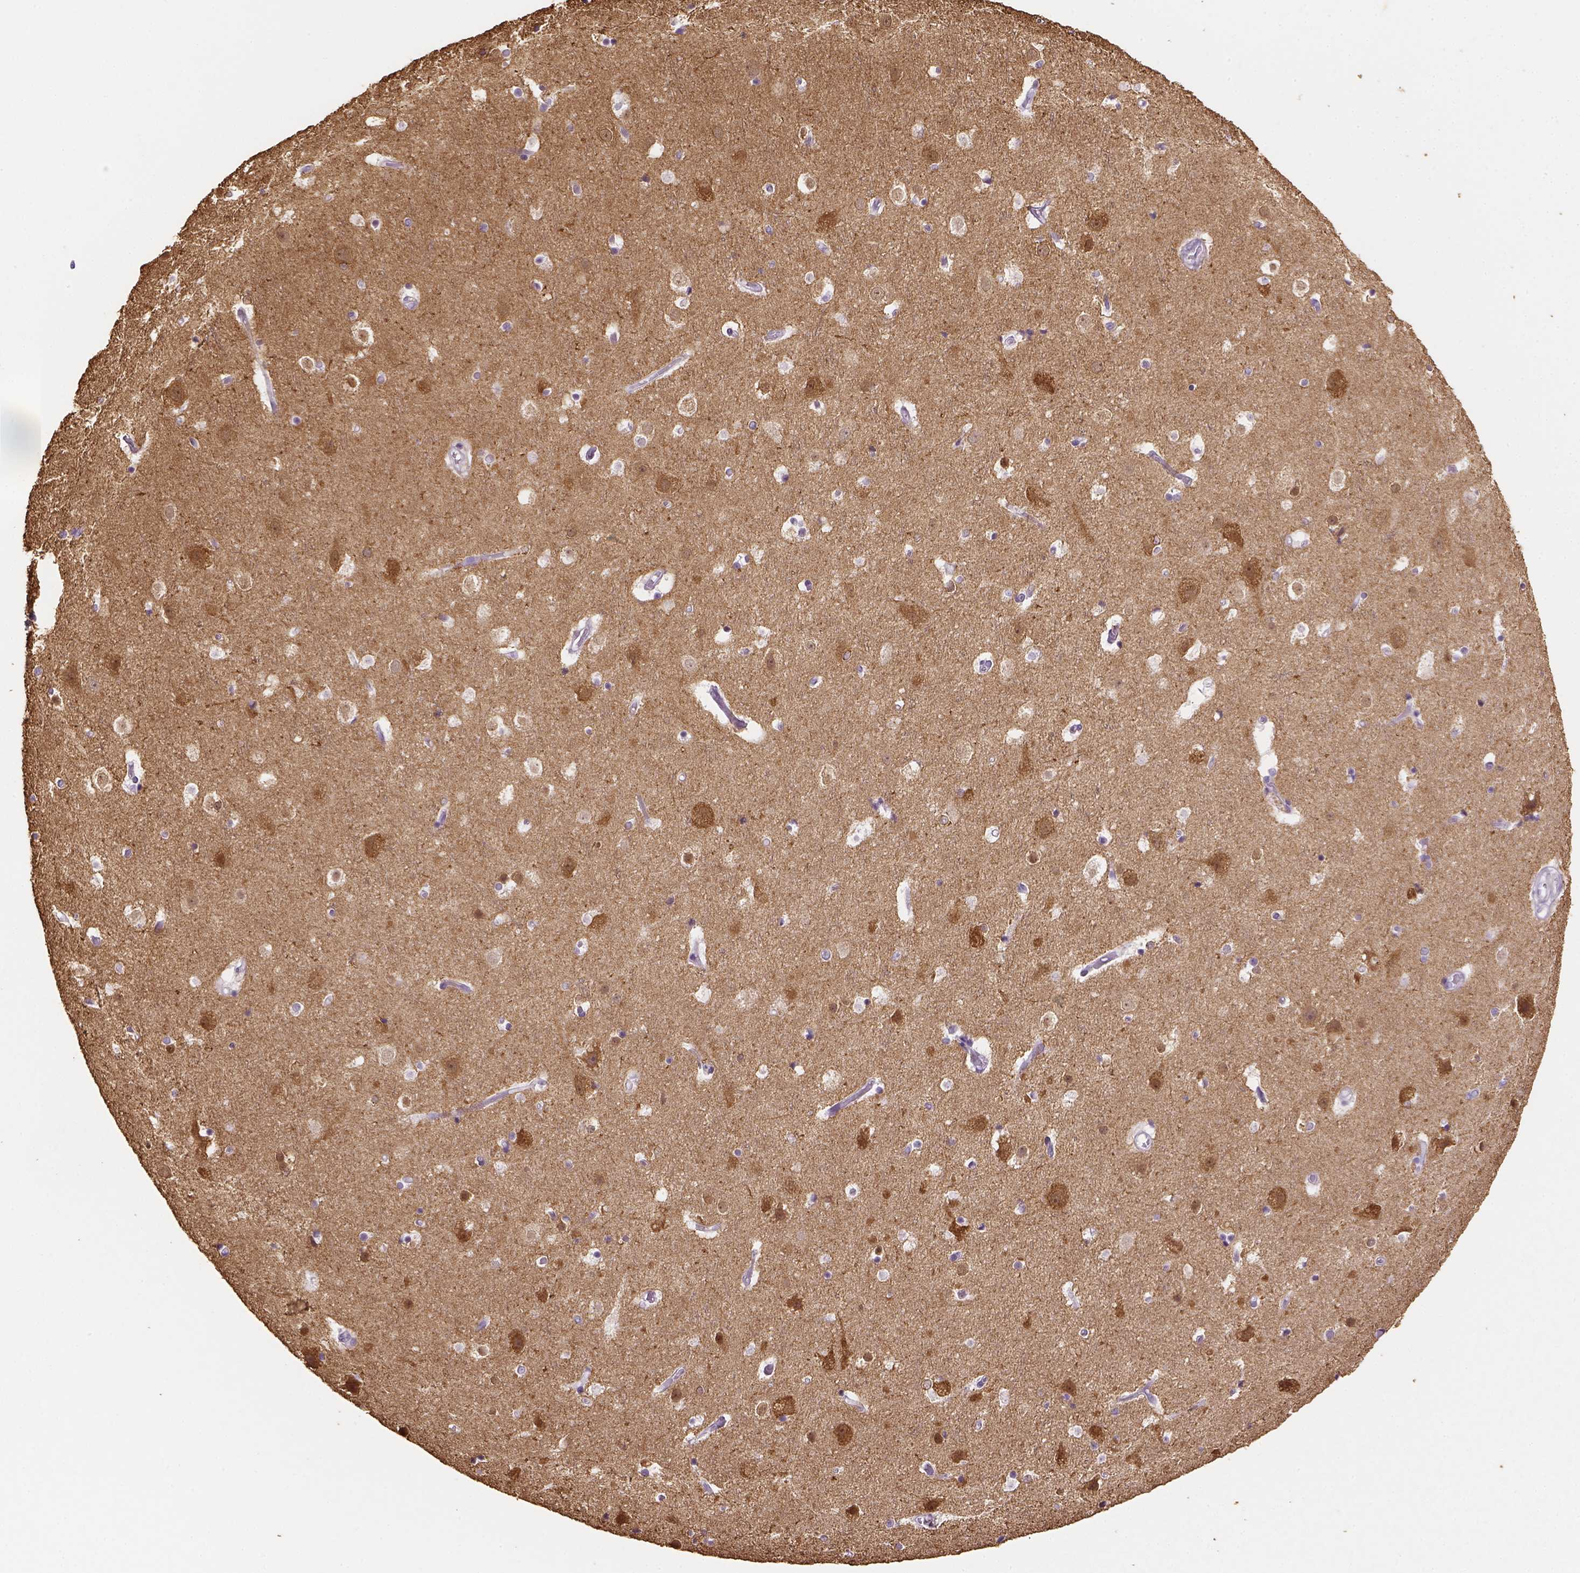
{"staining": {"intensity": "negative", "quantity": "none", "location": "none"}, "tissue": "cerebral cortex", "cell_type": "Endothelial cells", "image_type": "normal", "snomed": [{"axis": "morphology", "description": "Normal tissue, NOS"}, {"axis": "topography", "description": "Cerebral cortex"}], "caption": "Immunohistochemistry (IHC) histopathology image of unremarkable cerebral cortex: cerebral cortex stained with DAB (3,3'-diaminobenzidine) reveals no significant protein positivity in endothelial cells.", "gene": "CACNB1", "patient": {"sex": "female", "age": 52}}